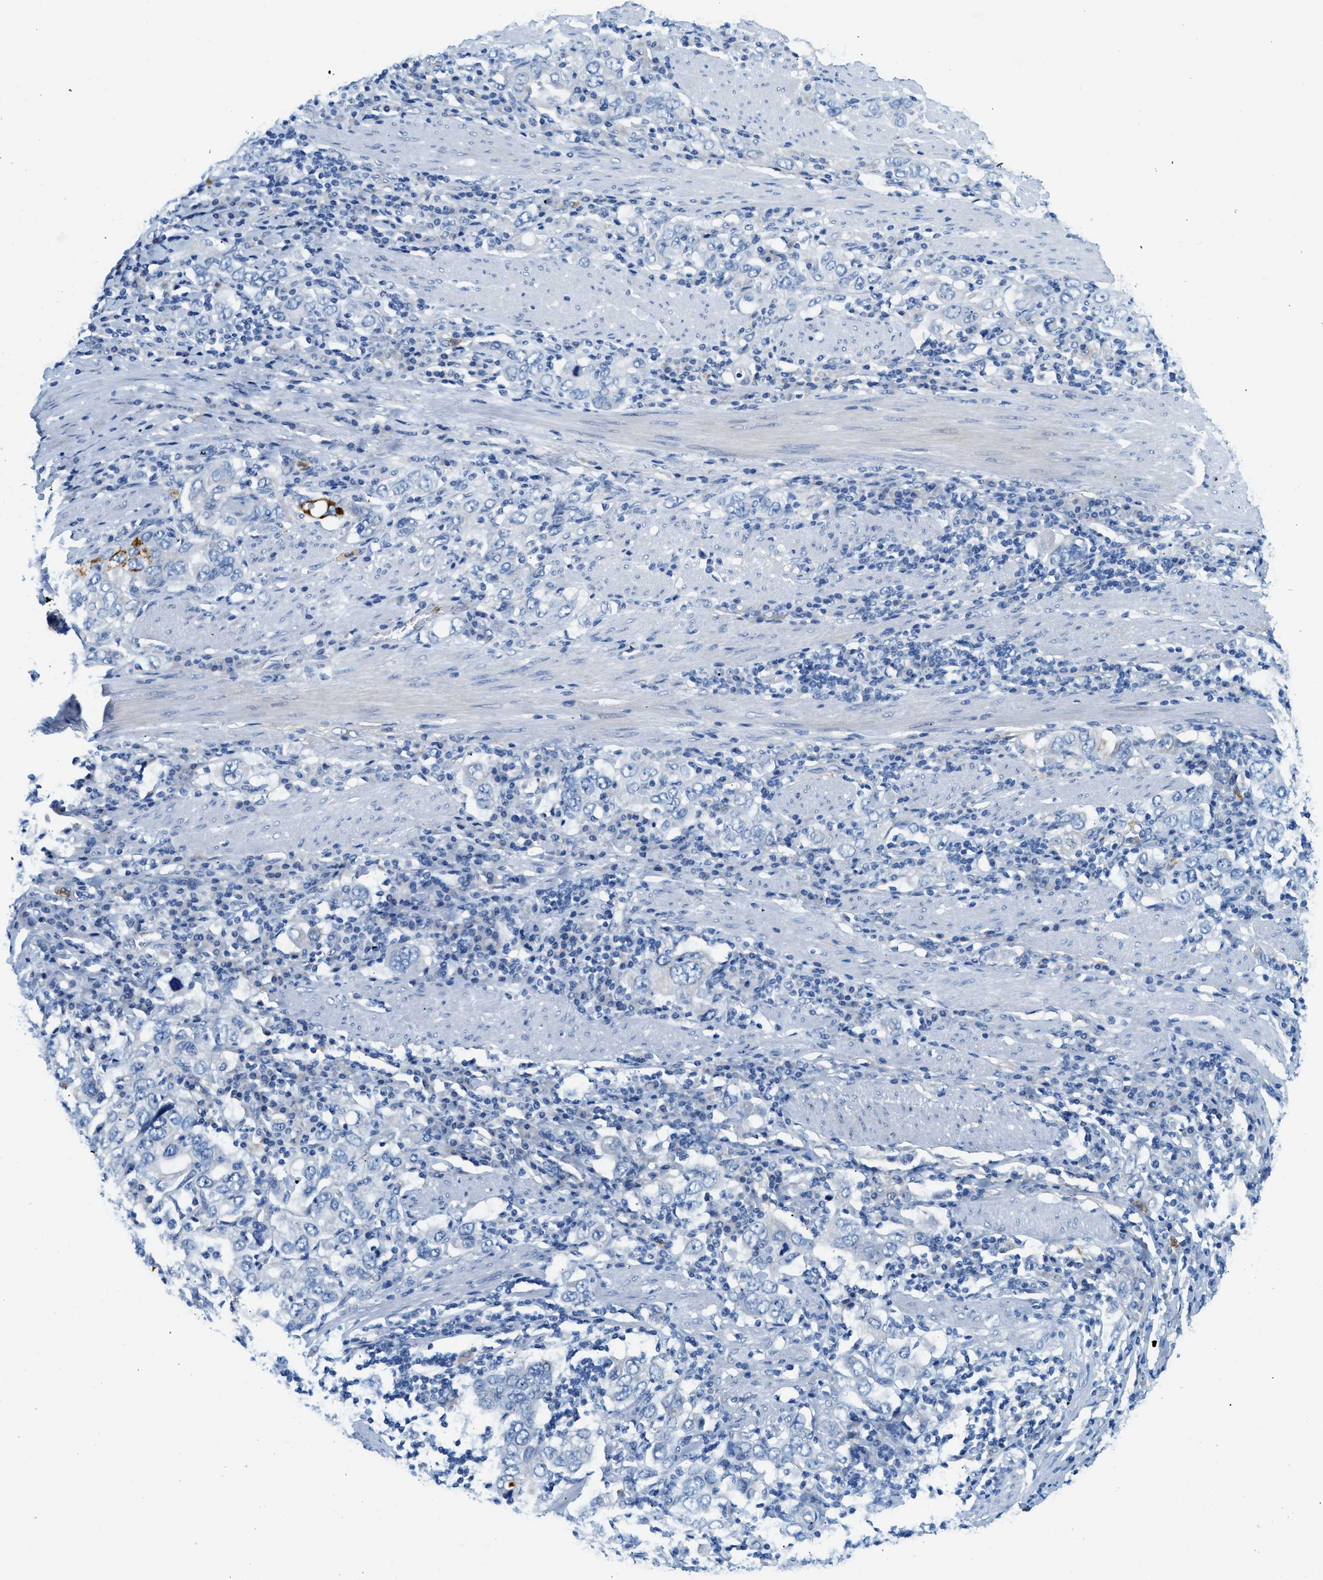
{"staining": {"intensity": "negative", "quantity": "none", "location": "none"}, "tissue": "stomach cancer", "cell_type": "Tumor cells", "image_type": "cancer", "snomed": [{"axis": "morphology", "description": "Adenocarcinoma, NOS"}, {"axis": "topography", "description": "Stomach, upper"}], "caption": "An immunohistochemistry (IHC) image of stomach cancer is shown. There is no staining in tumor cells of stomach cancer.", "gene": "ZDHHC13", "patient": {"sex": "male", "age": 62}}